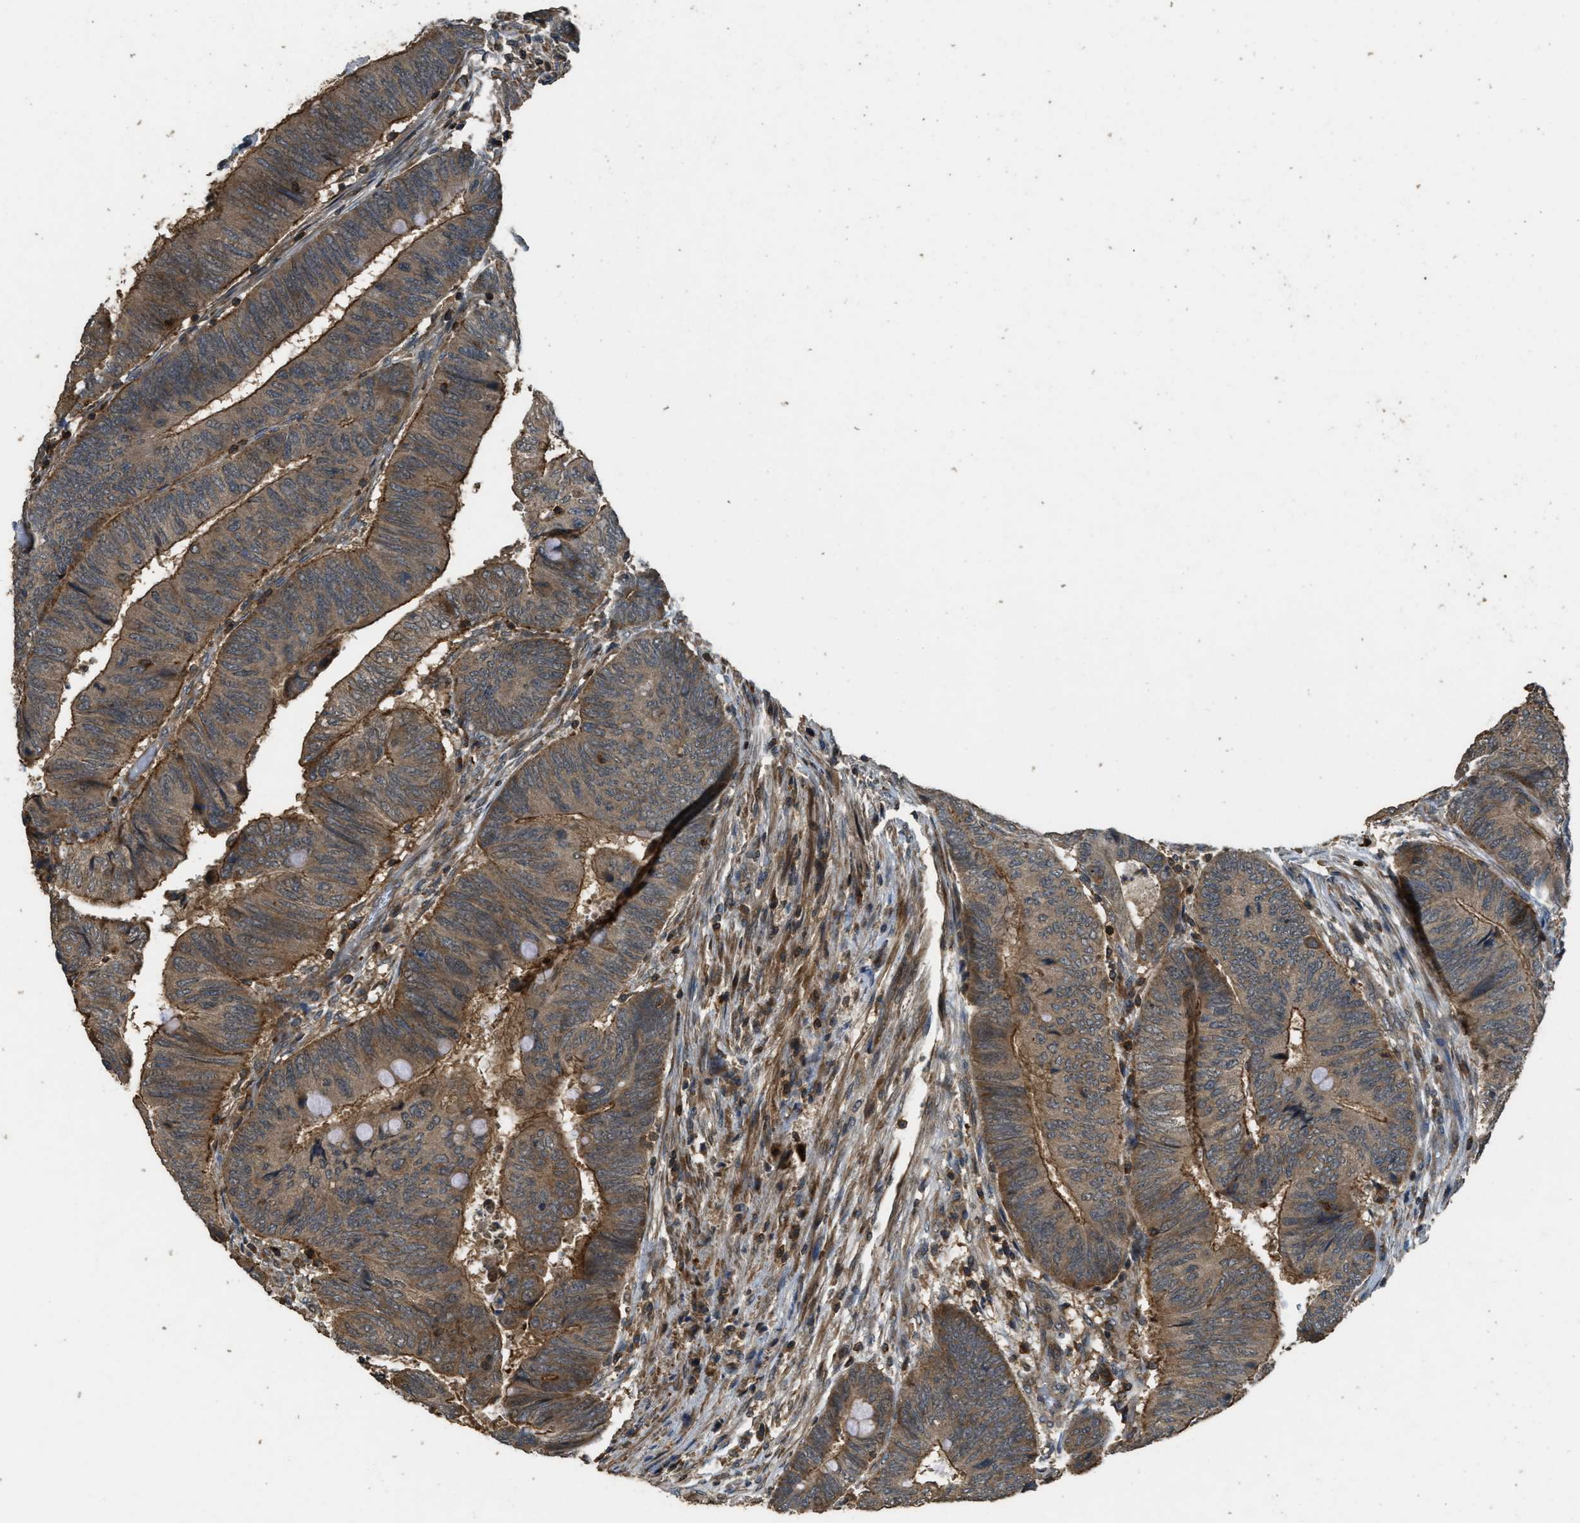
{"staining": {"intensity": "strong", "quantity": ">75%", "location": "cytoplasmic/membranous"}, "tissue": "colorectal cancer", "cell_type": "Tumor cells", "image_type": "cancer", "snomed": [{"axis": "morphology", "description": "Normal tissue, NOS"}, {"axis": "morphology", "description": "Adenocarcinoma, NOS"}, {"axis": "topography", "description": "Rectum"}, {"axis": "topography", "description": "Peripheral nerve tissue"}], "caption": "Approximately >75% of tumor cells in colorectal cancer display strong cytoplasmic/membranous protein staining as visualized by brown immunohistochemical staining.", "gene": "PPP6R3", "patient": {"sex": "male", "age": 92}}